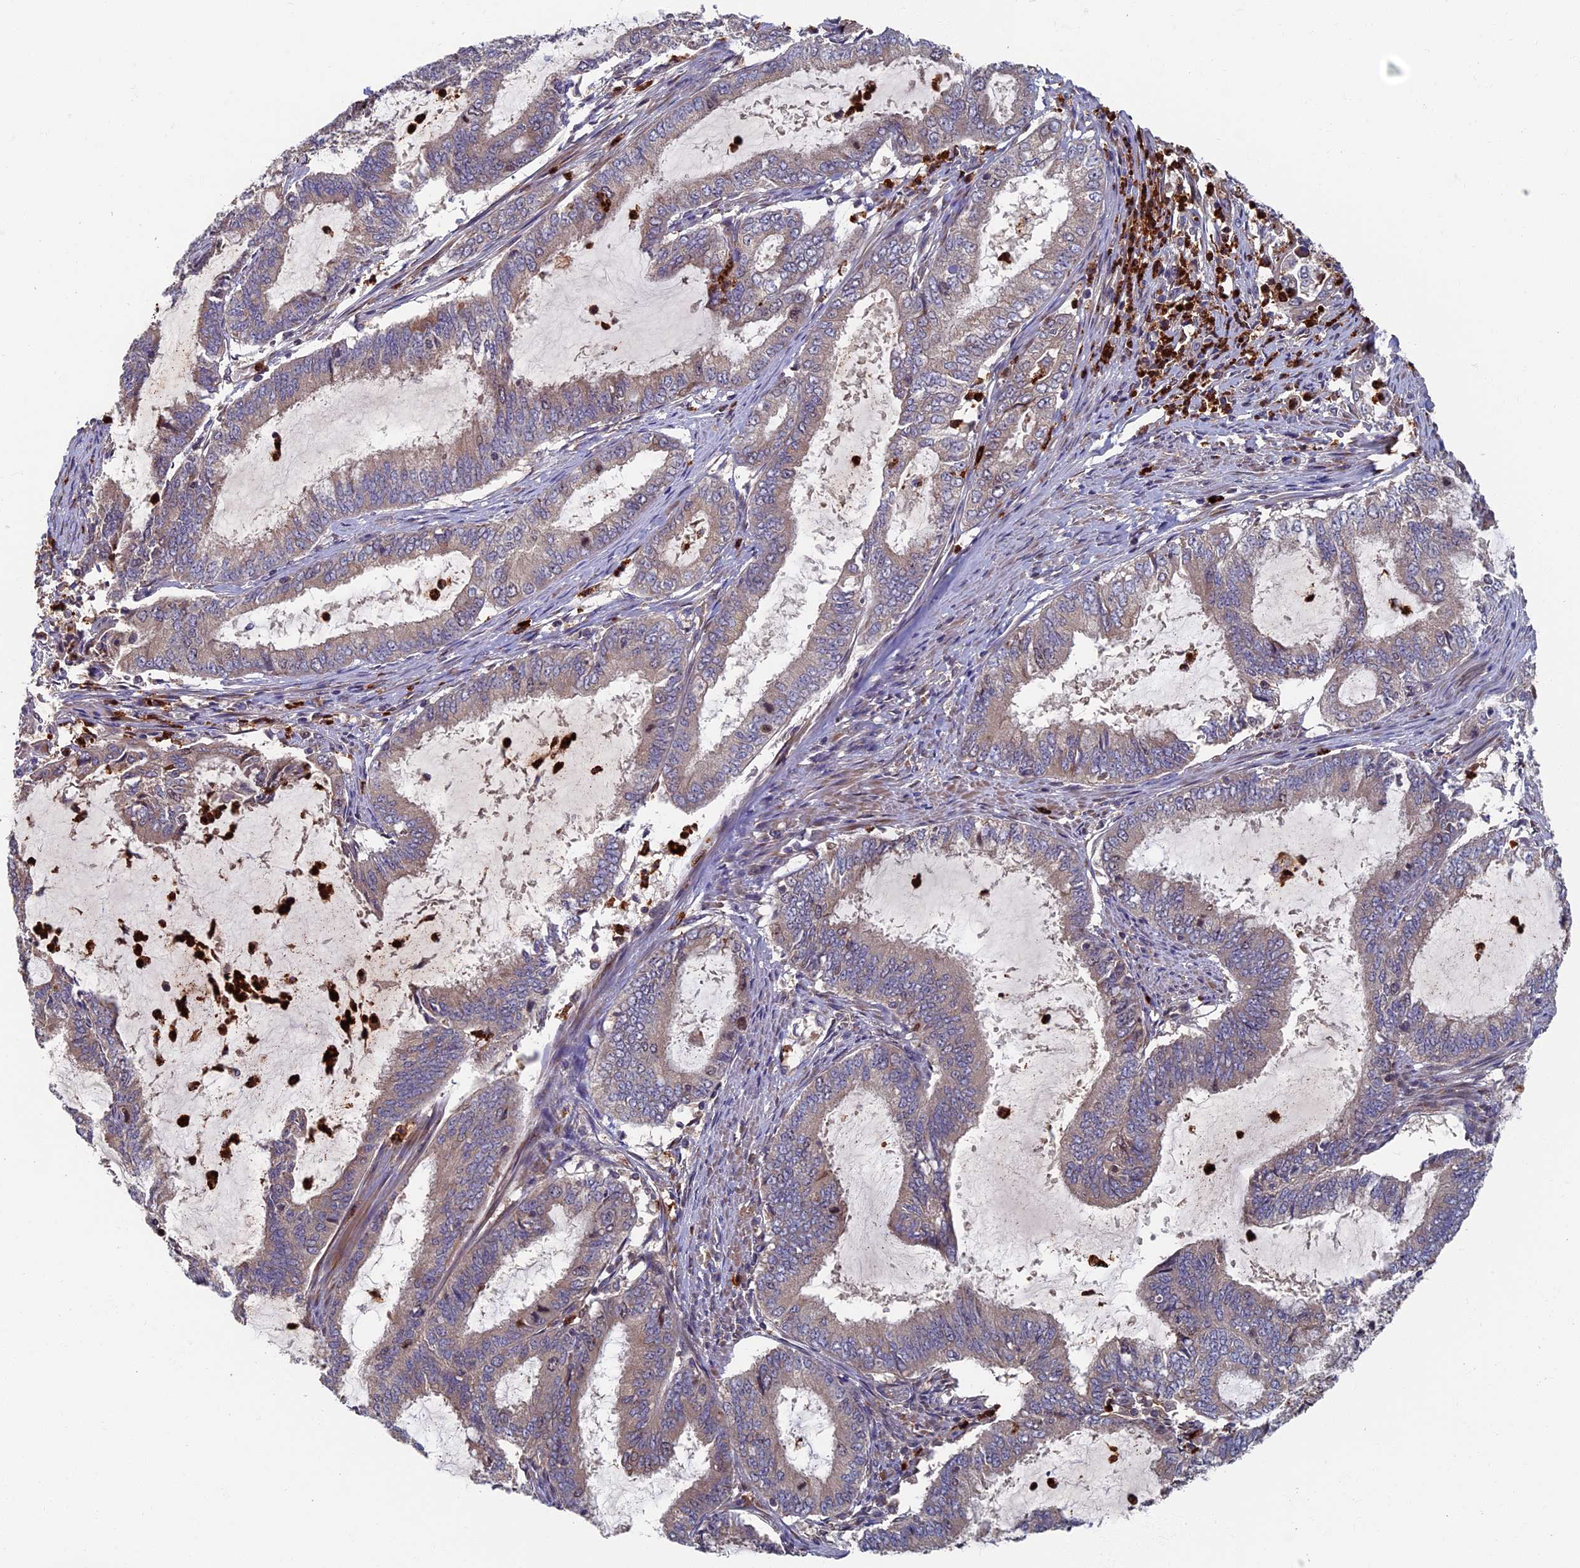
{"staining": {"intensity": "weak", "quantity": "25%-75%", "location": "cytoplasmic/membranous"}, "tissue": "endometrial cancer", "cell_type": "Tumor cells", "image_type": "cancer", "snomed": [{"axis": "morphology", "description": "Adenocarcinoma, NOS"}, {"axis": "topography", "description": "Endometrium"}], "caption": "Endometrial cancer (adenocarcinoma) stained with a protein marker displays weak staining in tumor cells.", "gene": "TNK2", "patient": {"sex": "female", "age": 51}}